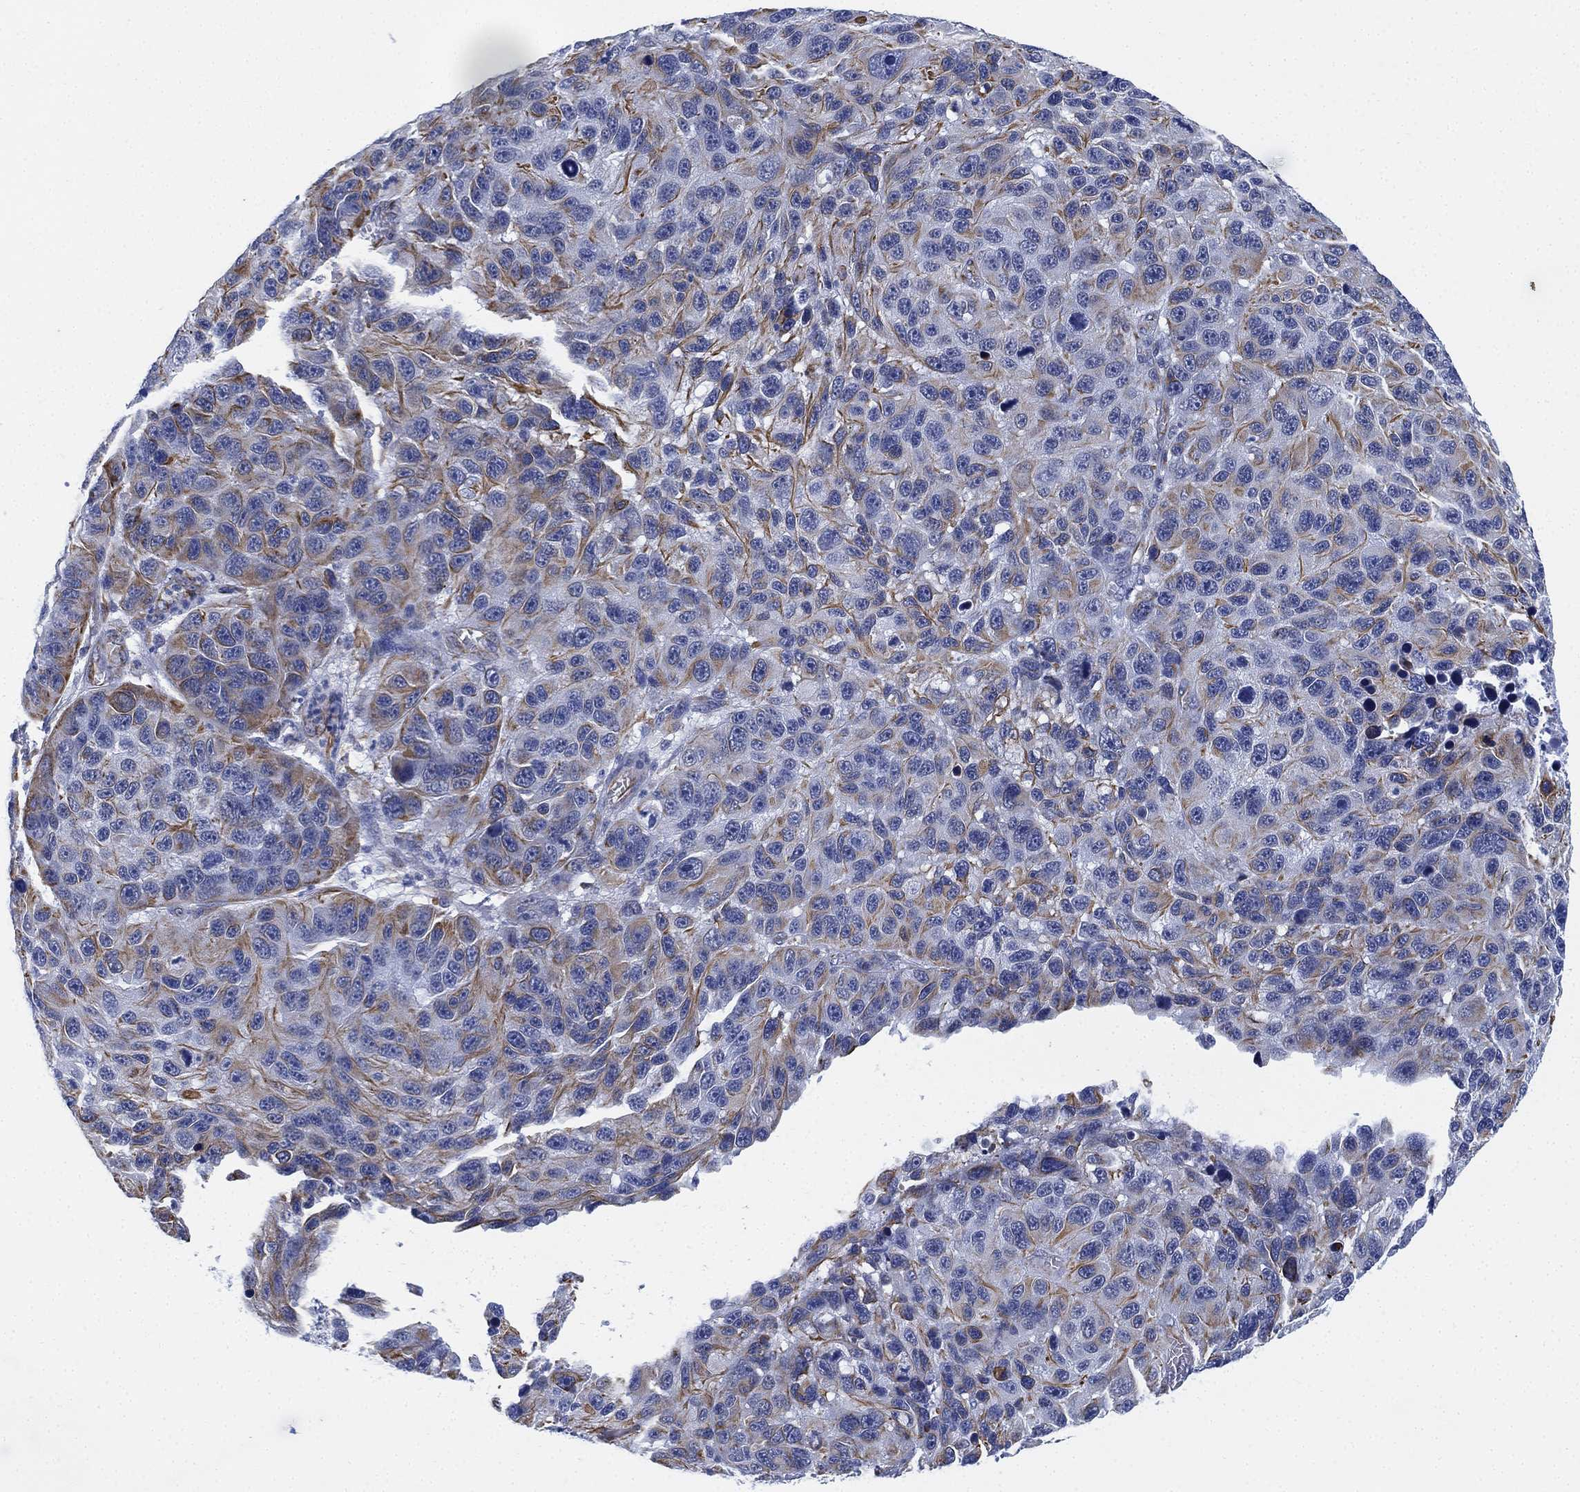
{"staining": {"intensity": "moderate", "quantity": "<25%", "location": "cytoplasmic/membranous"}, "tissue": "melanoma", "cell_type": "Tumor cells", "image_type": "cancer", "snomed": [{"axis": "morphology", "description": "Malignant melanoma, NOS"}, {"axis": "topography", "description": "Skin"}], "caption": "DAB immunohistochemical staining of human malignant melanoma demonstrates moderate cytoplasmic/membranous protein expression in approximately <25% of tumor cells.", "gene": "PSKH2", "patient": {"sex": "male", "age": 53}}